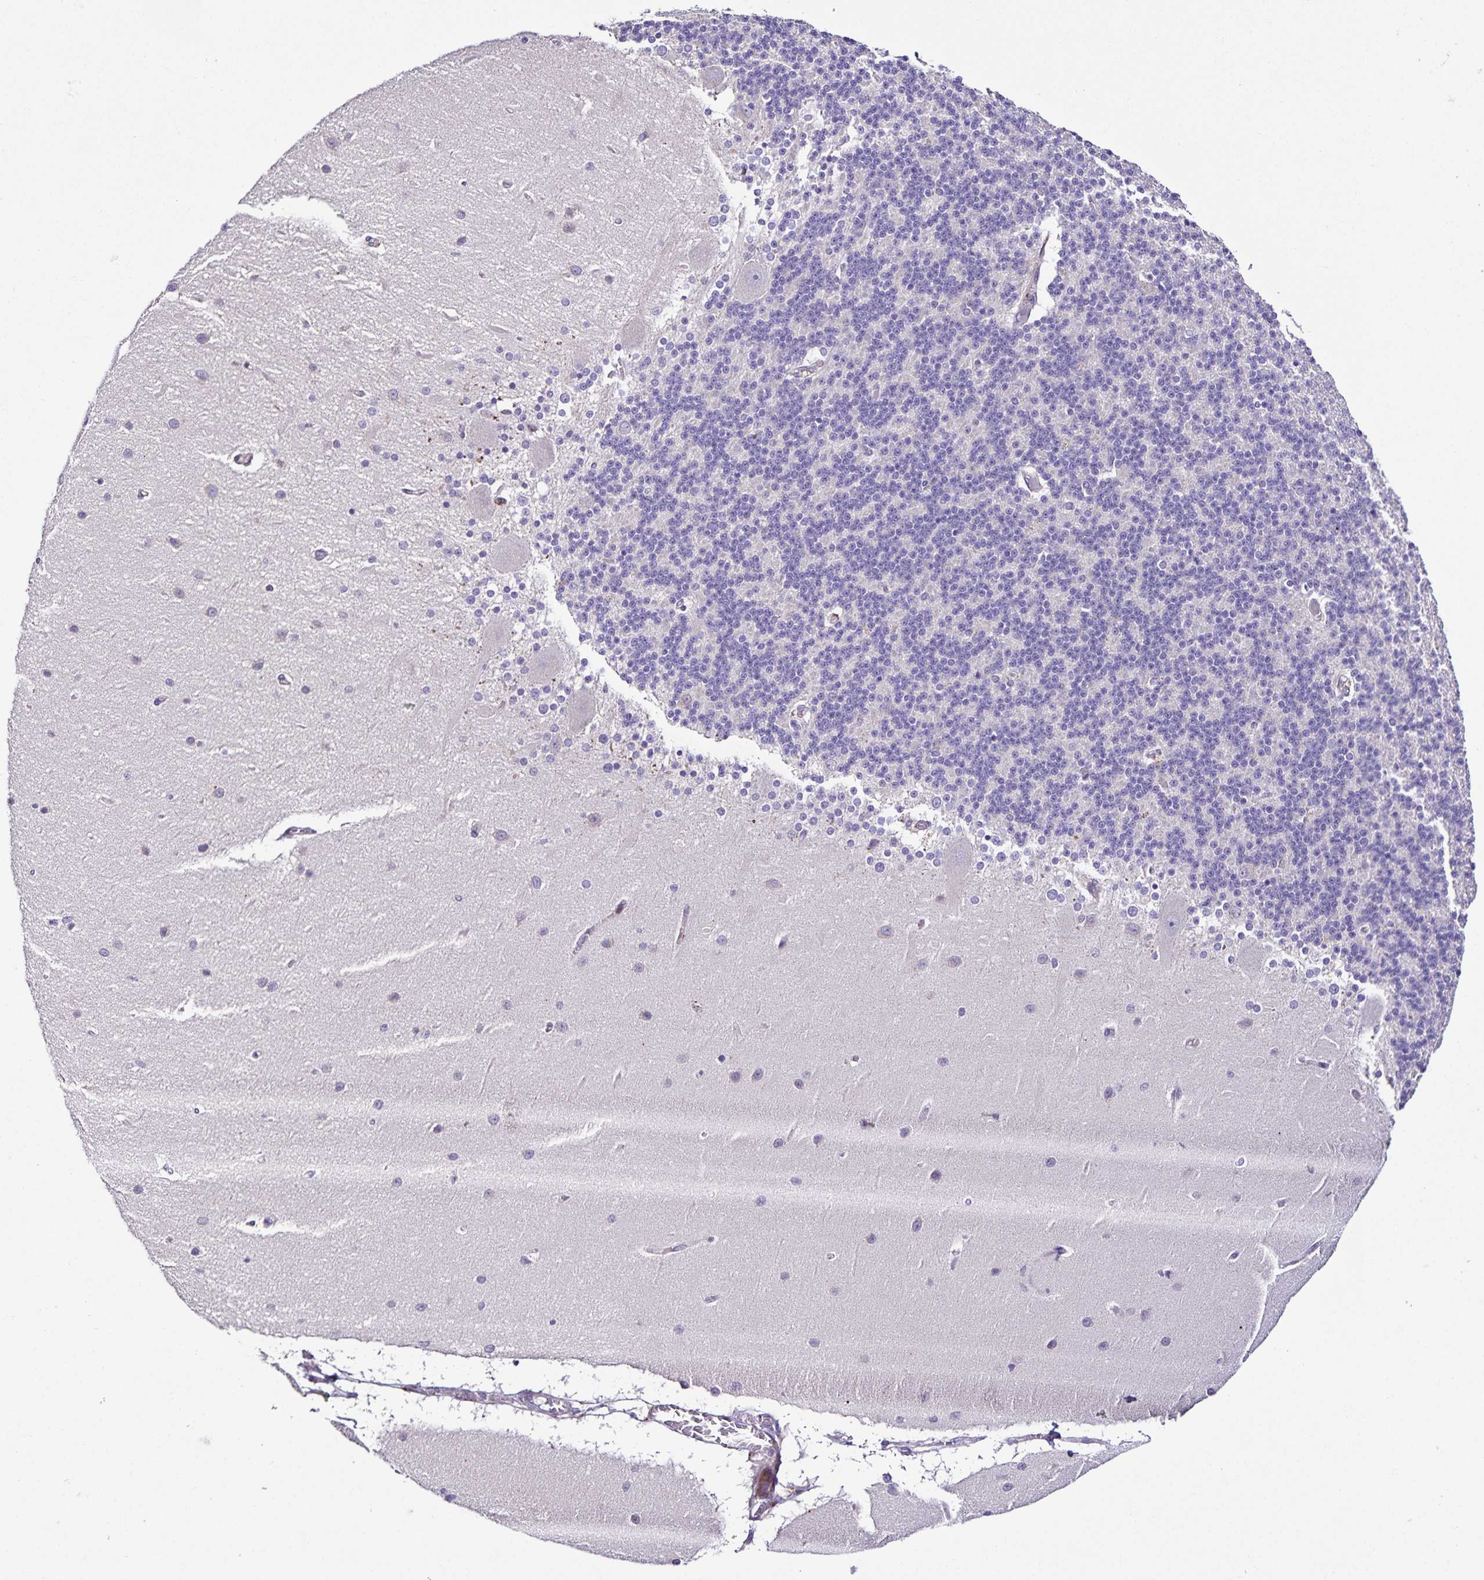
{"staining": {"intensity": "negative", "quantity": "none", "location": "none"}, "tissue": "cerebellum", "cell_type": "Cells in granular layer", "image_type": "normal", "snomed": [{"axis": "morphology", "description": "Normal tissue, NOS"}, {"axis": "topography", "description": "Cerebellum"}], "caption": "Protein analysis of unremarkable cerebellum demonstrates no significant staining in cells in granular layer. (DAB (3,3'-diaminobenzidine) immunohistochemistry (IHC), high magnification).", "gene": "OSBPL5", "patient": {"sex": "female", "age": 54}}